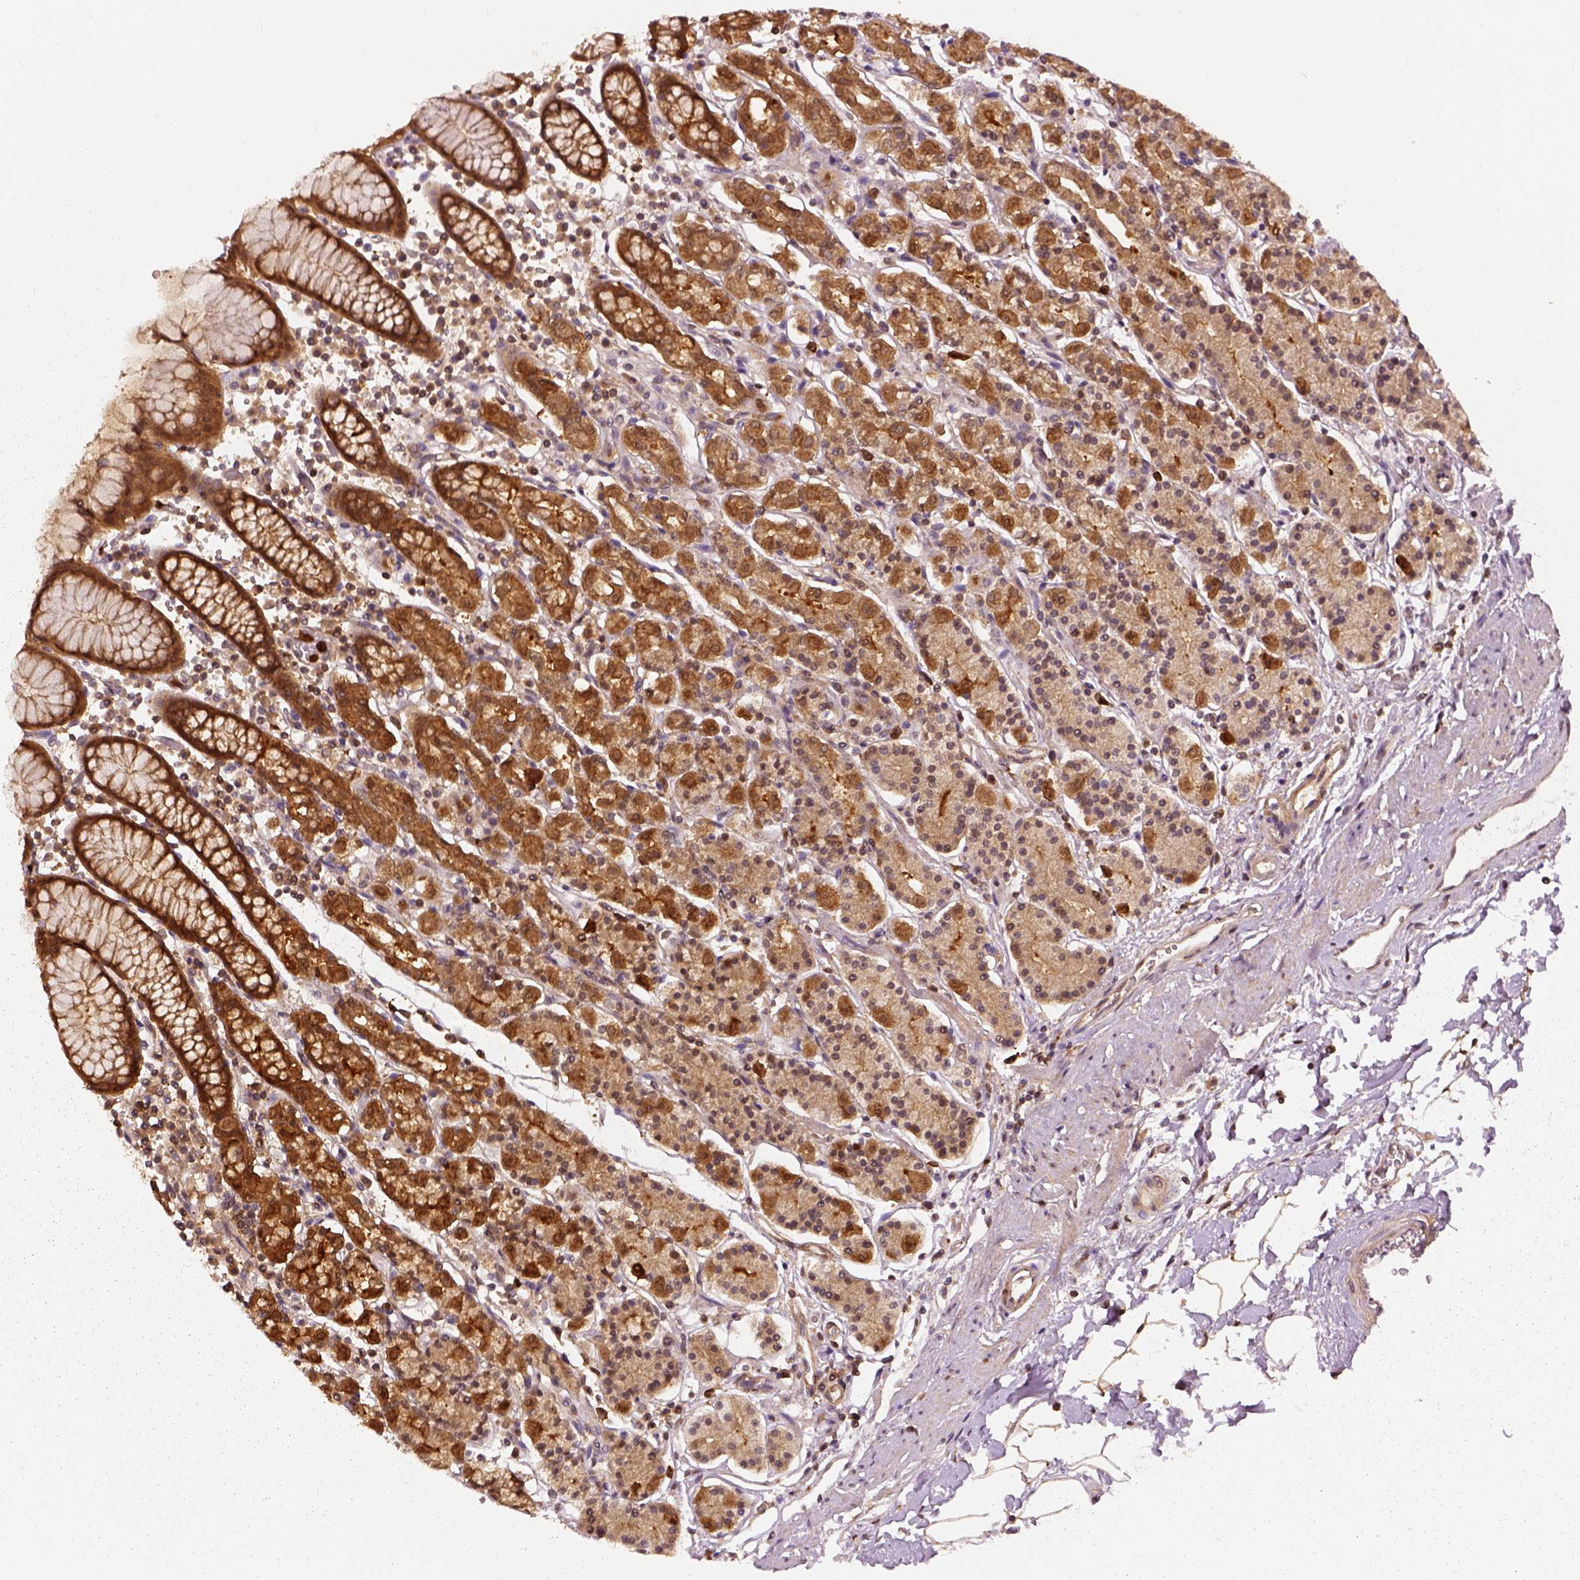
{"staining": {"intensity": "strong", "quantity": ">75%", "location": "cytoplasmic/membranous"}, "tissue": "stomach", "cell_type": "Glandular cells", "image_type": "normal", "snomed": [{"axis": "morphology", "description": "Normal tissue, NOS"}, {"axis": "topography", "description": "Stomach, upper"}, {"axis": "topography", "description": "Stomach"}], "caption": "DAB (3,3'-diaminobenzidine) immunohistochemical staining of normal human stomach demonstrates strong cytoplasmic/membranous protein expression in approximately >75% of glandular cells. (DAB IHC with brightfield microscopy, high magnification).", "gene": "GPI", "patient": {"sex": "male", "age": 62}}